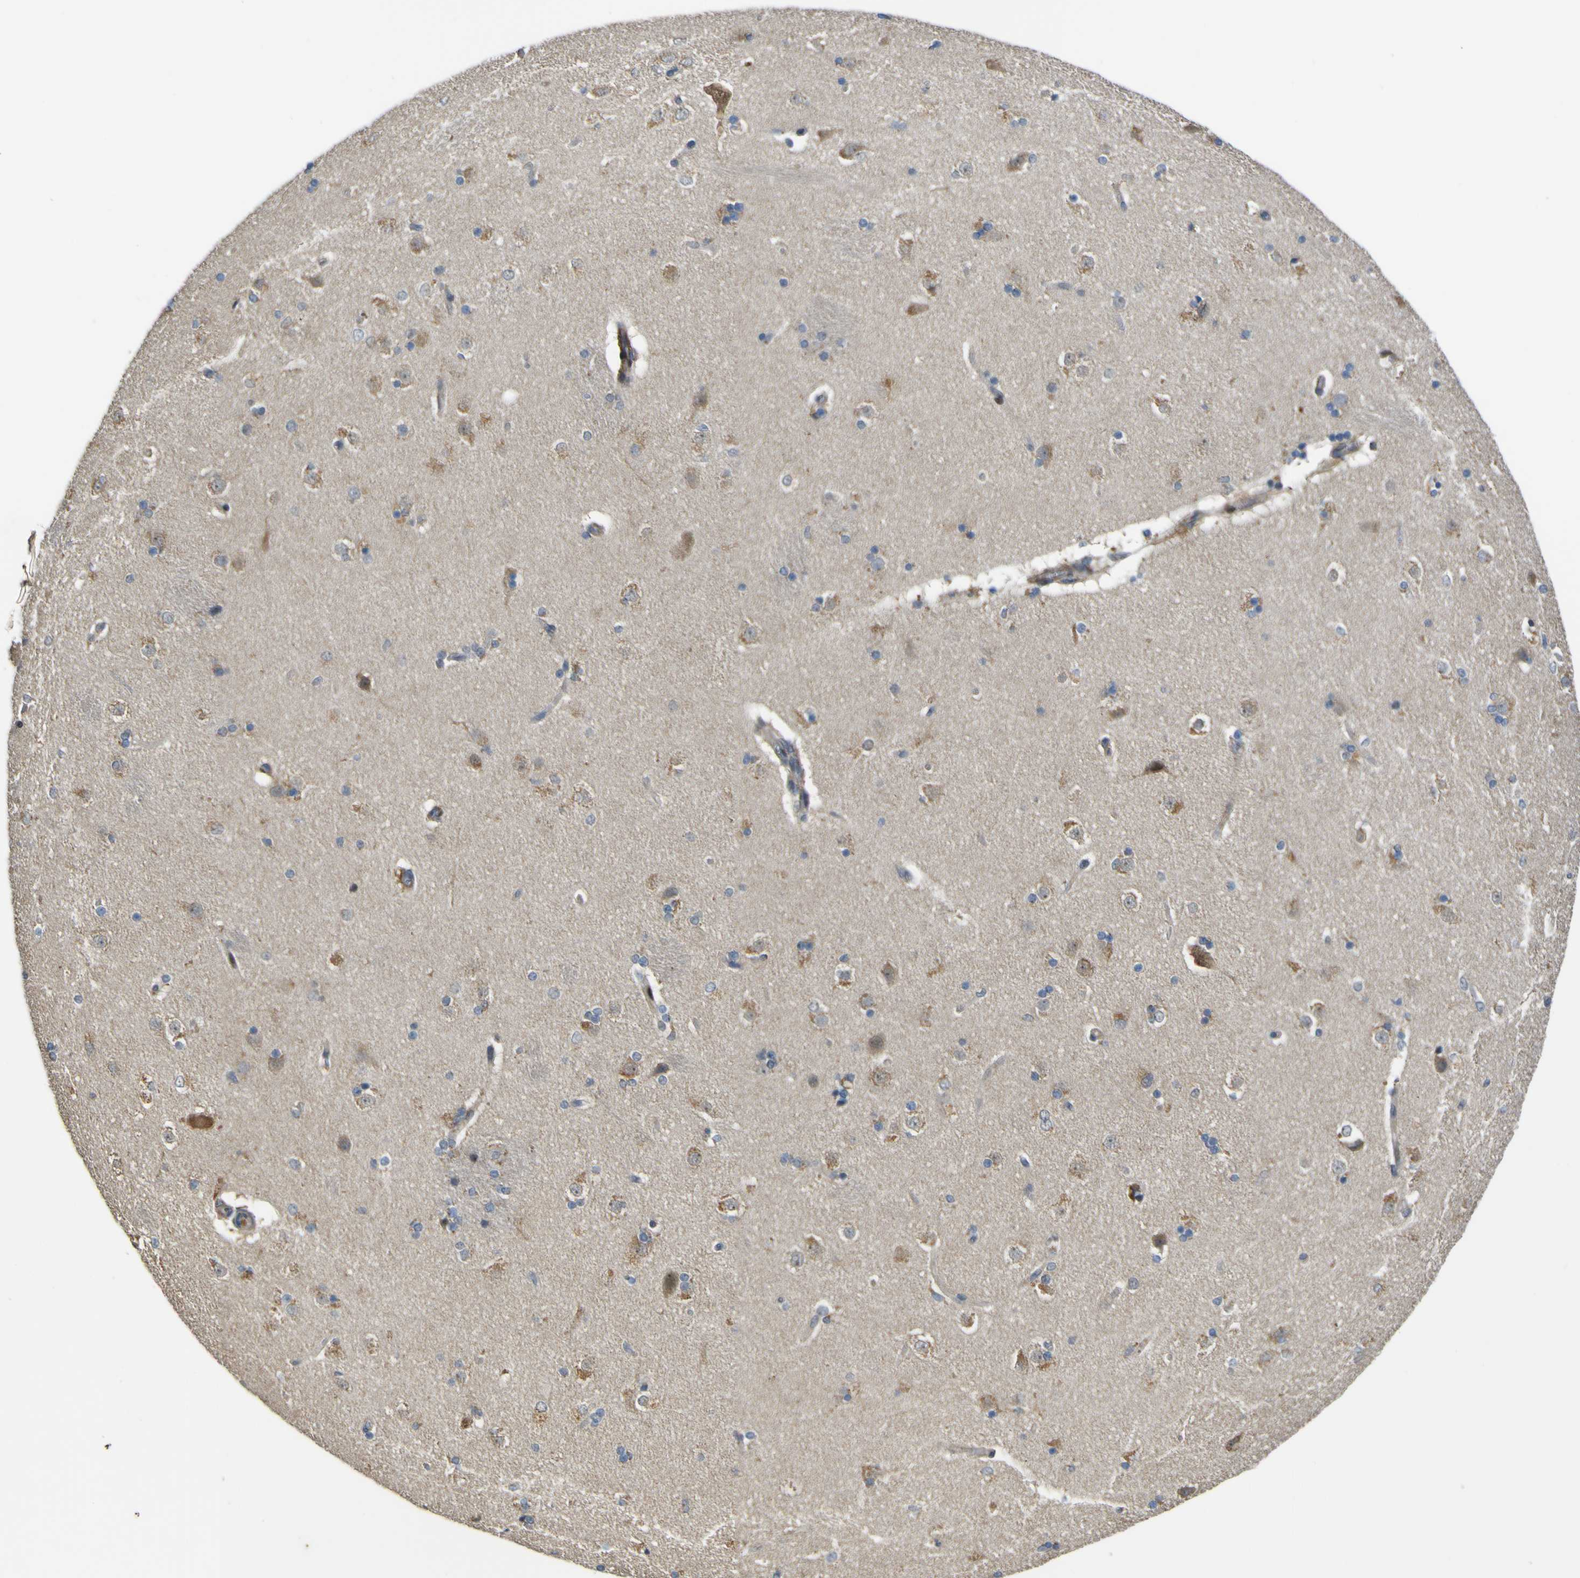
{"staining": {"intensity": "negative", "quantity": "none", "location": "none"}, "tissue": "caudate", "cell_type": "Glial cells", "image_type": "normal", "snomed": [{"axis": "morphology", "description": "Normal tissue, NOS"}, {"axis": "topography", "description": "Lateral ventricle wall"}], "caption": "IHC photomicrograph of normal caudate: caudate stained with DAB (3,3'-diaminobenzidine) shows no significant protein positivity in glial cells. (Brightfield microscopy of DAB (3,3'-diaminobenzidine) immunohistochemistry at high magnification).", "gene": "LBHD1", "patient": {"sex": "female", "age": 19}}